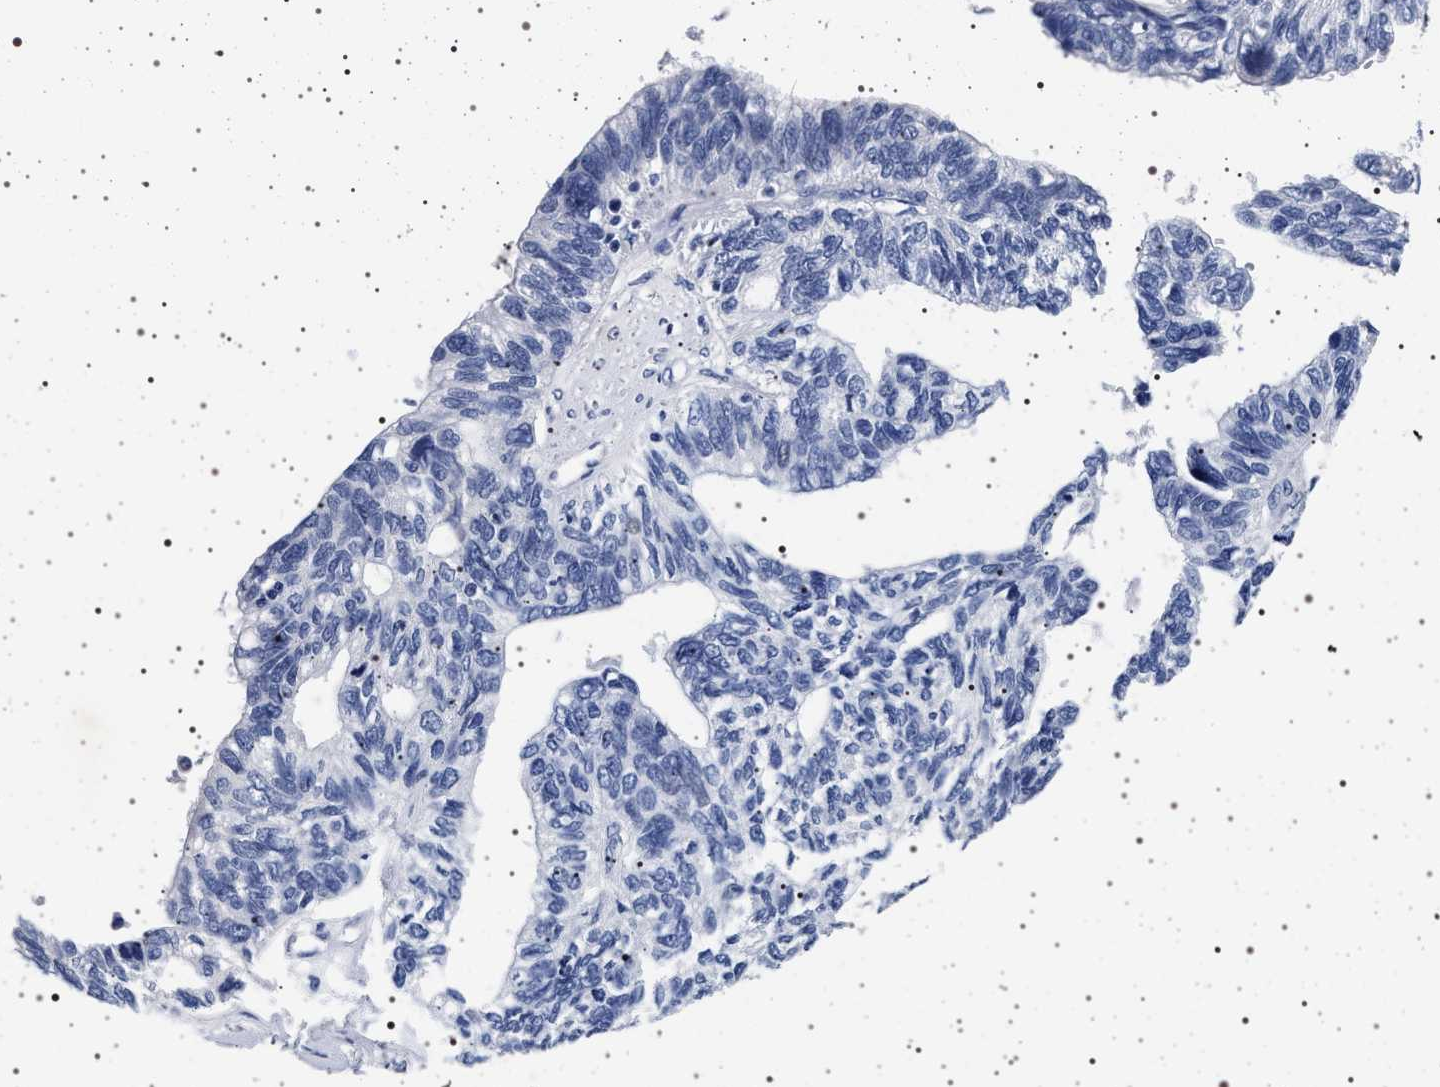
{"staining": {"intensity": "negative", "quantity": "none", "location": "none"}, "tissue": "ovarian cancer", "cell_type": "Tumor cells", "image_type": "cancer", "snomed": [{"axis": "morphology", "description": "Cystadenocarcinoma, serous, NOS"}, {"axis": "topography", "description": "Ovary"}], "caption": "High magnification brightfield microscopy of ovarian cancer (serous cystadenocarcinoma) stained with DAB (brown) and counterstained with hematoxylin (blue): tumor cells show no significant staining.", "gene": "MAPK10", "patient": {"sex": "female", "age": 79}}